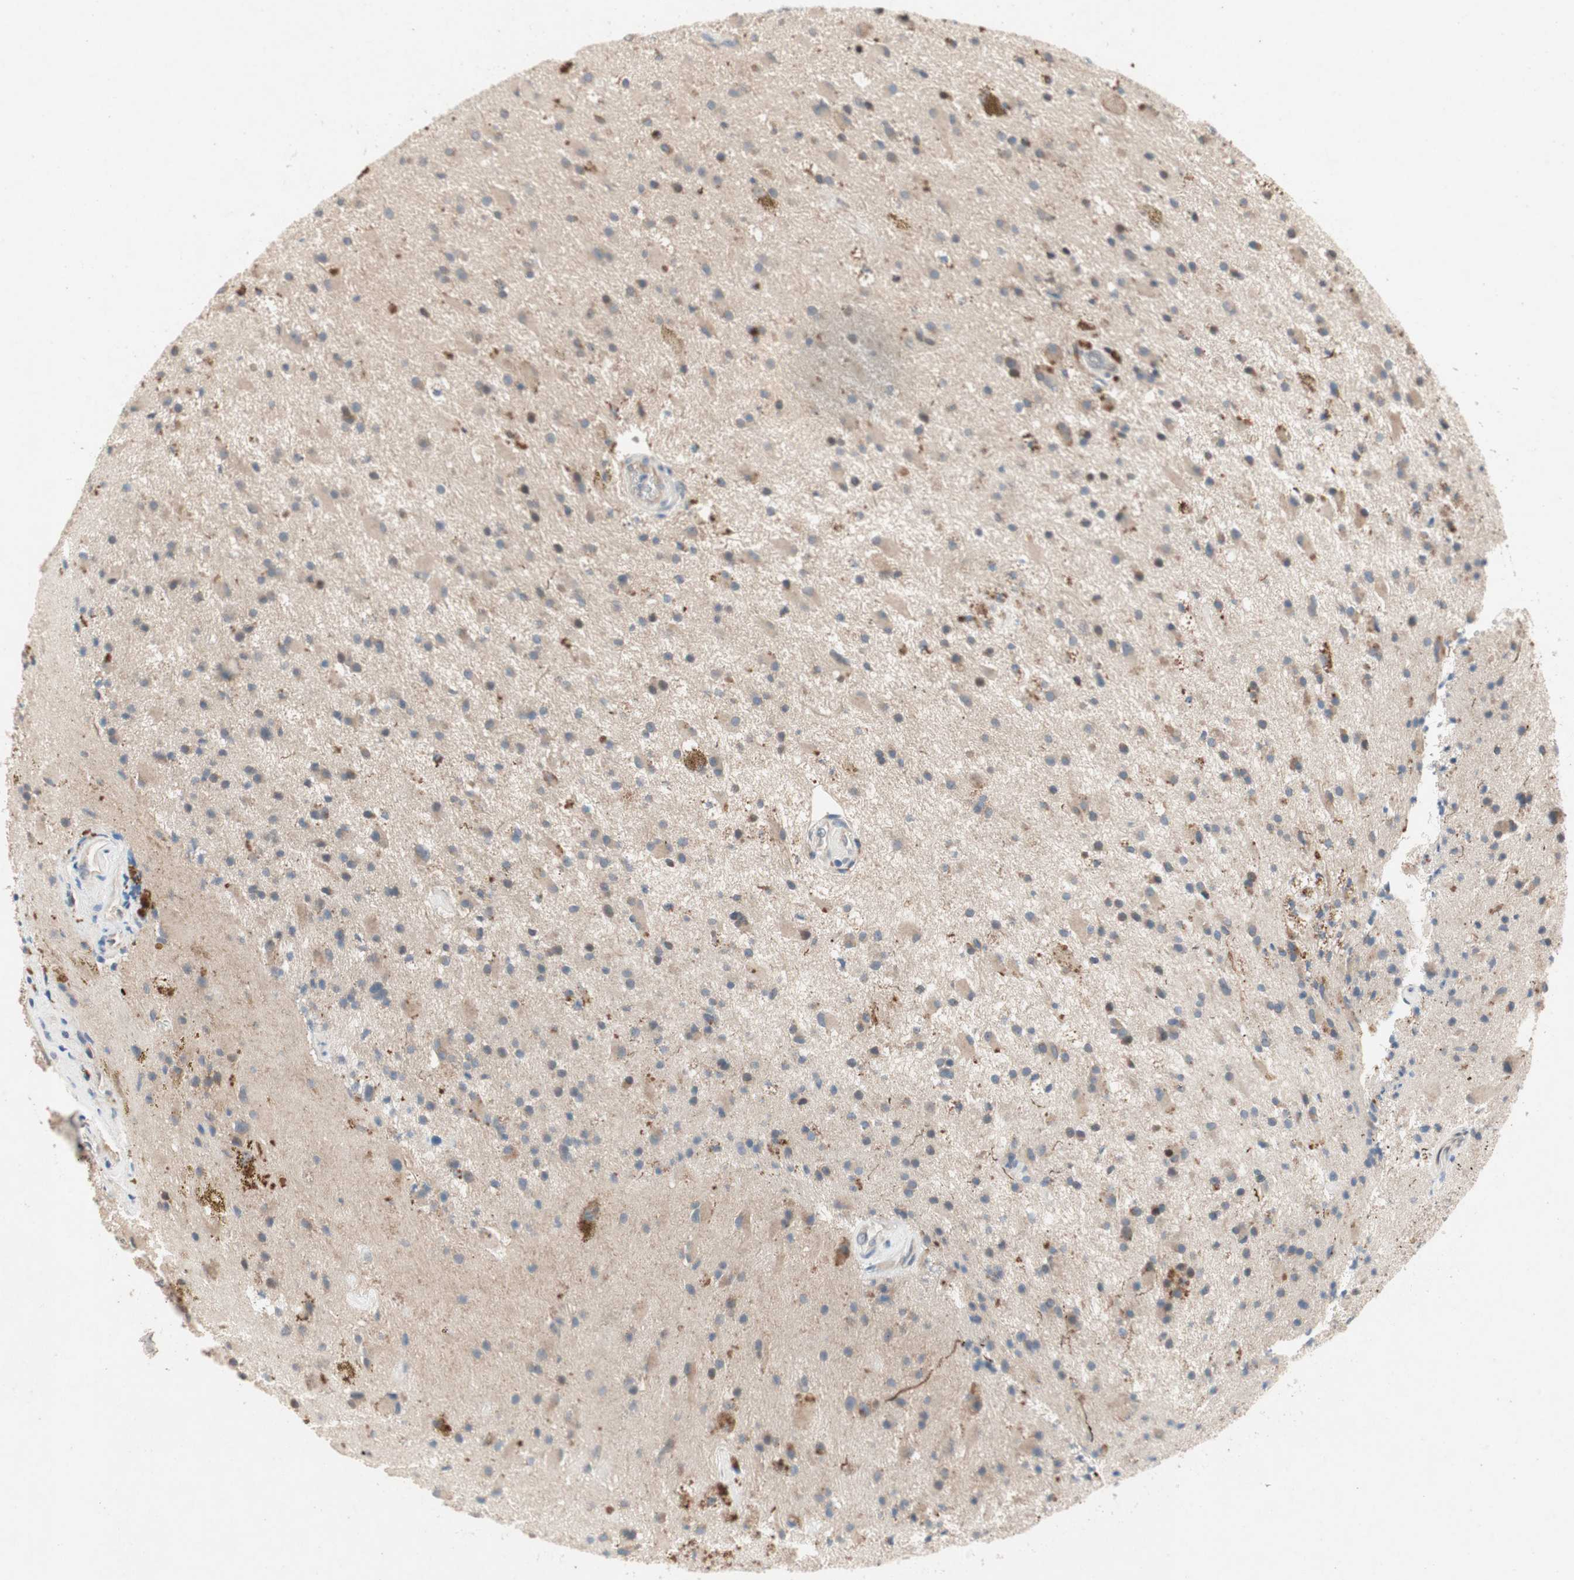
{"staining": {"intensity": "weak", "quantity": "25%-75%", "location": "cytoplasmic/membranous"}, "tissue": "glioma", "cell_type": "Tumor cells", "image_type": "cancer", "snomed": [{"axis": "morphology", "description": "Glioma, malignant, Low grade"}, {"axis": "topography", "description": "Brain"}], "caption": "A brown stain shows weak cytoplasmic/membranous positivity of a protein in human malignant glioma (low-grade) tumor cells. The protein of interest is stained brown, and the nuclei are stained in blue (DAB IHC with brightfield microscopy, high magnification).", "gene": "NCLN", "patient": {"sex": "male", "age": 58}}